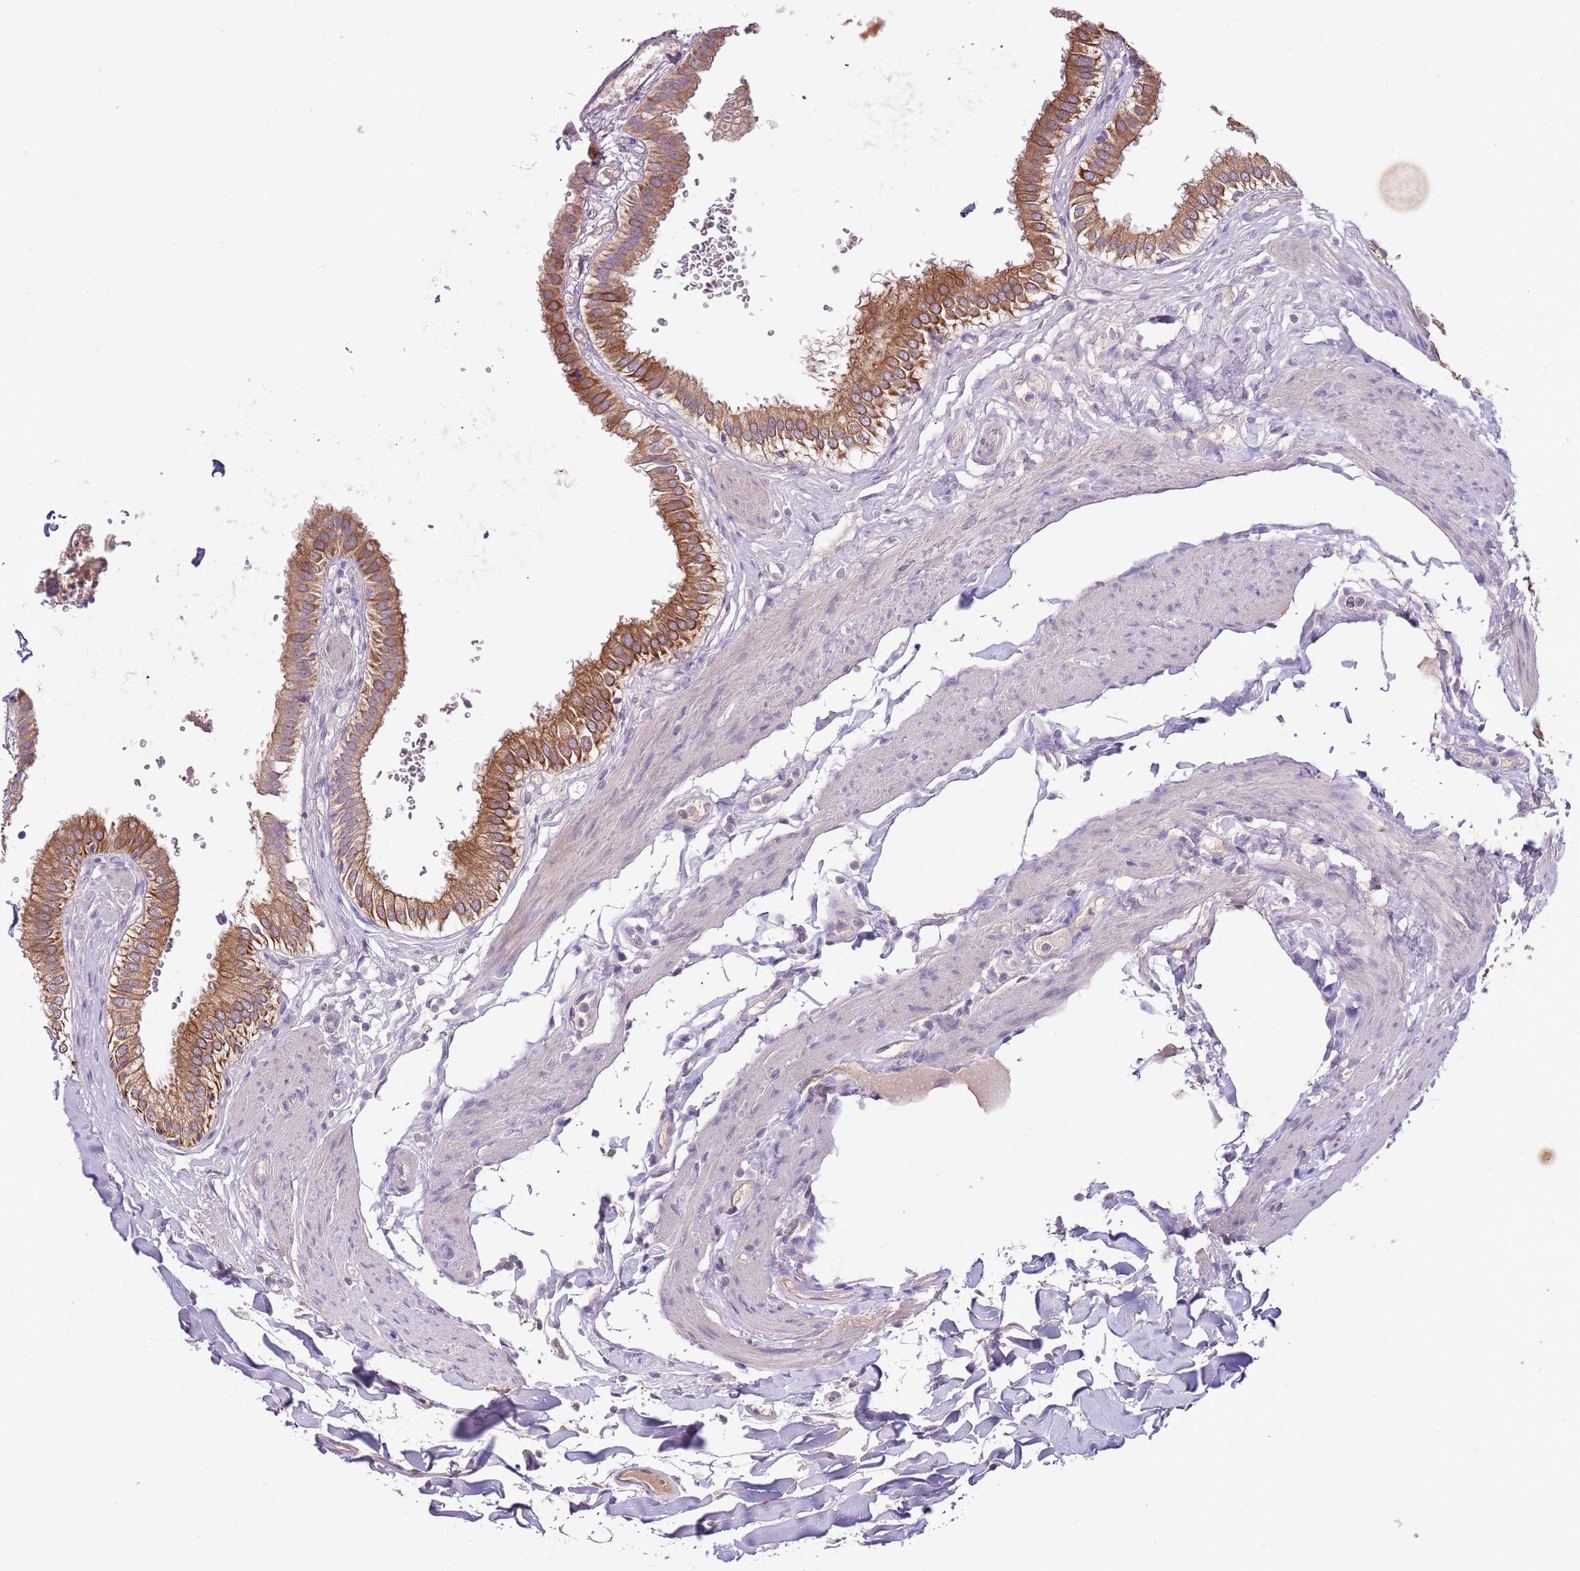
{"staining": {"intensity": "strong", "quantity": ">75%", "location": "cytoplasmic/membranous"}, "tissue": "gallbladder", "cell_type": "Glandular cells", "image_type": "normal", "snomed": [{"axis": "morphology", "description": "Normal tissue, NOS"}, {"axis": "topography", "description": "Gallbladder"}], "caption": "The immunohistochemical stain highlights strong cytoplasmic/membranous positivity in glandular cells of benign gallbladder.", "gene": "HES3", "patient": {"sex": "female", "age": 61}}